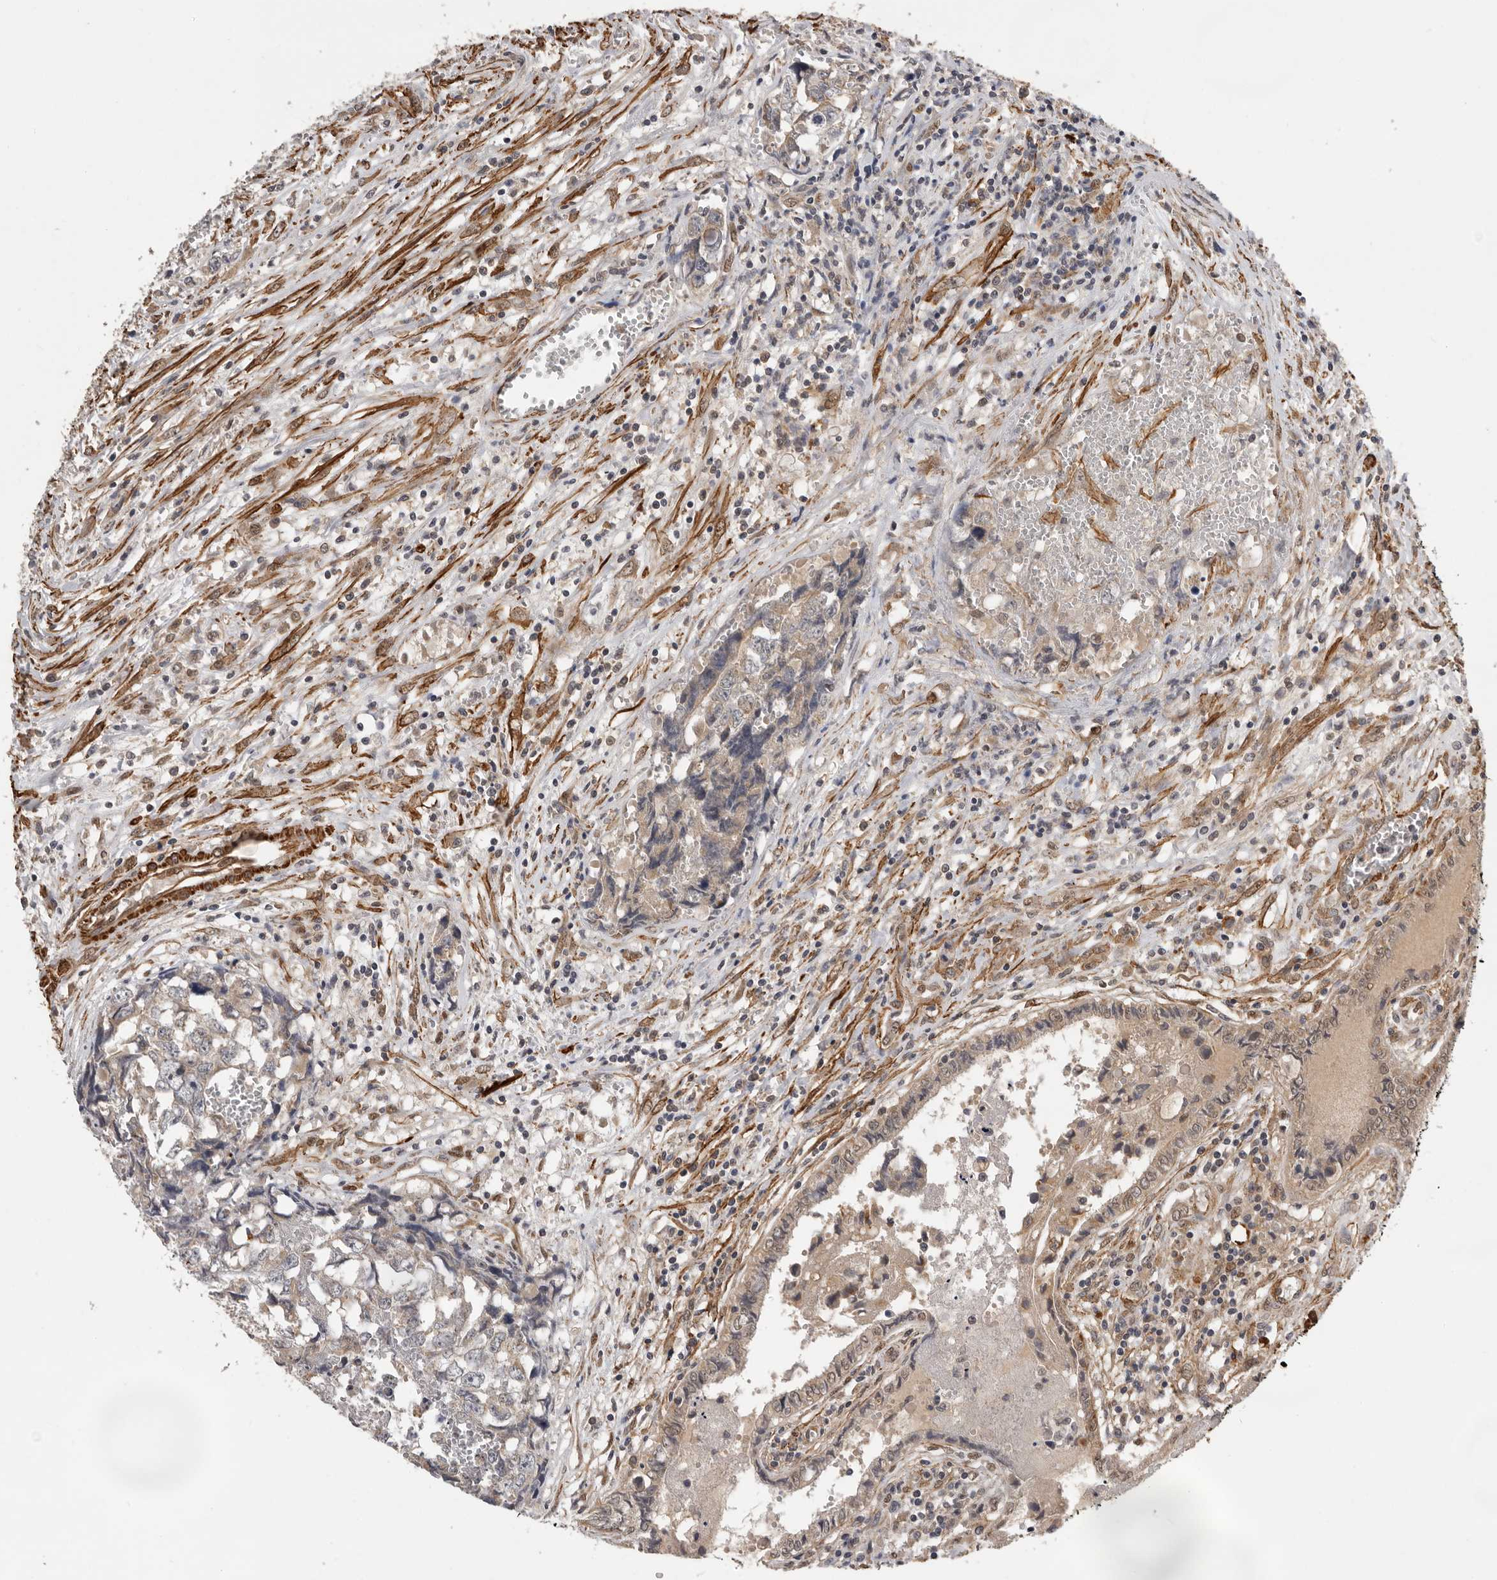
{"staining": {"intensity": "weak", "quantity": "25%-75%", "location": "cytoplasmic/membranous"}, "tissue": "testis cancer", "cell_type": "Tumor cells", "image_type": "cancer", "snomed": [{"axis": "morphology", "description": "Carcinoma, Embryonal, NOS"}, {"axis": "topography", "description": "Testis"}], "caption": "Protein analysis of testis embryonal carcinoma tissue reveals weak cytoplasmic/membranous staining in approximately 25%-75% of tumor cells.", "gene": "RNF157", "patient": {"sex": "male", "age": 31}}